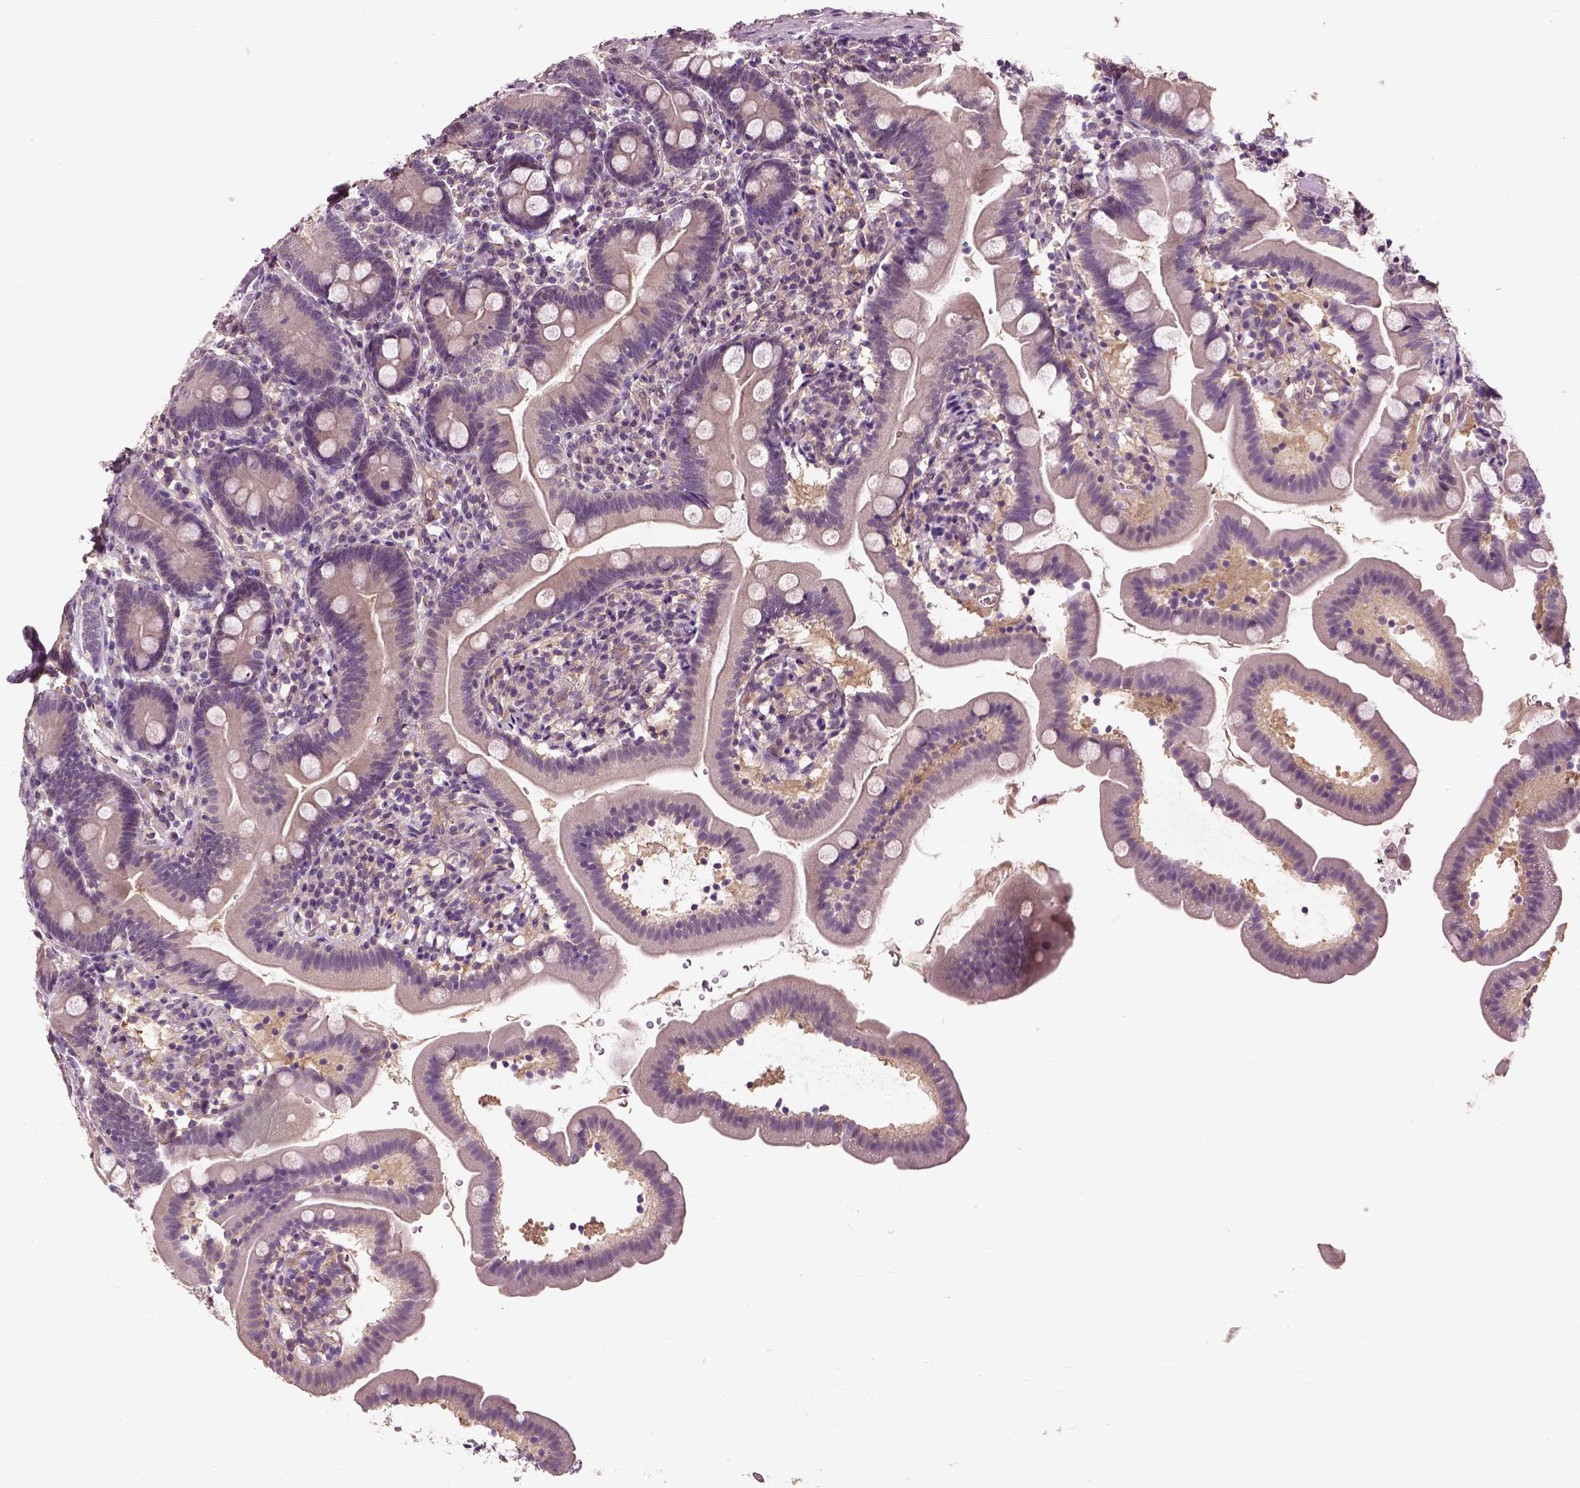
{"staining": {"intensity": "negative", "quantity": "none", "location": "none"}, "tissue": "duodenum", "cell_type": "Glandular cells", "image_type": "normal", "snomed": [{"axis": "morphology", "description": "Normal tissue, NOS"}, {"axis": "topography", "description": "Duodenum"}], "caption": "The histopathology image reveals no significant staining in glandular cells of duodenum.", "gene": "PEA15", "patient": {"sex": "female", "age": 67}}